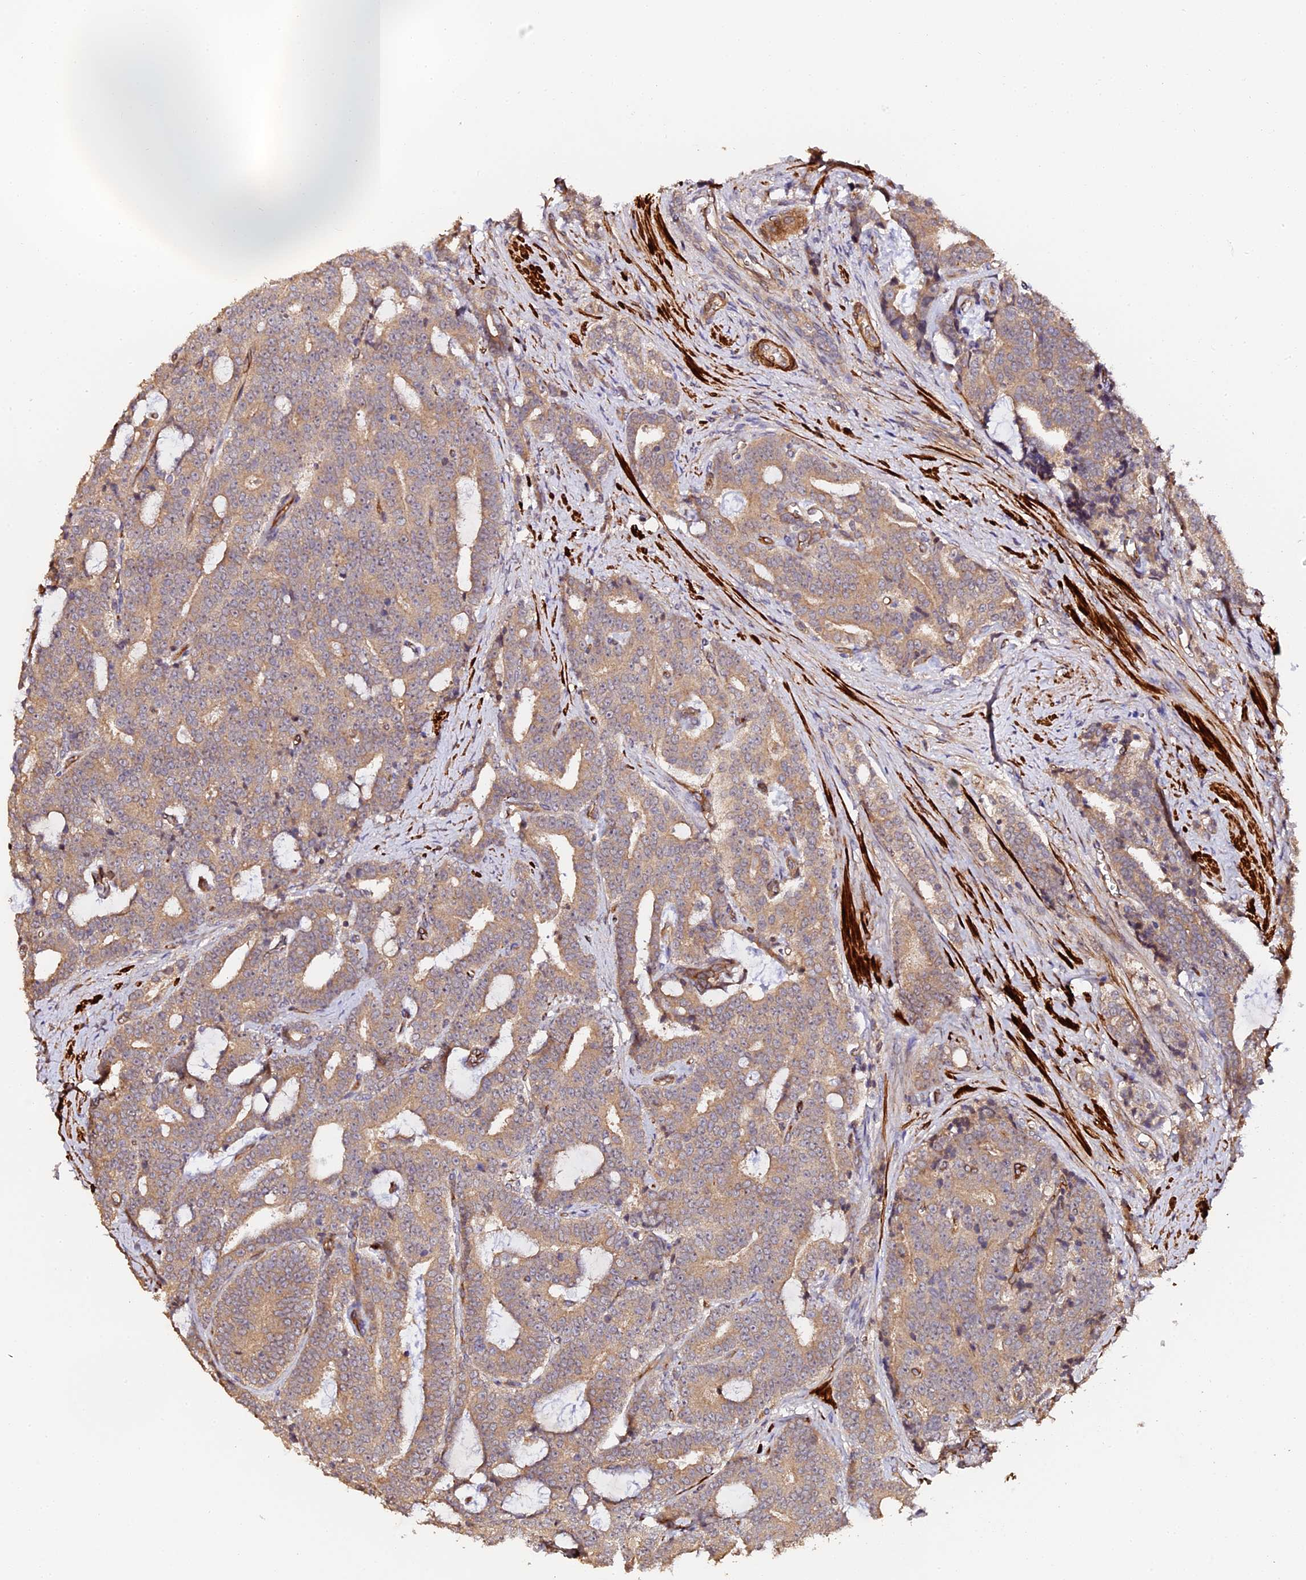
{"staining": {"intensity": "moderate", "quantity": ">75%", "location": "cytoplasmic/membranous"}, "tissue": "prostate cancer", "cell_type": "Tumor cells", "image_type": "cancer", "snomed": [{"axis": "morphology", "description": "Adenocarcinoma, High grade"}, {"axis": "topography", "description": "Prostate and seminal vesicle, NOS"}], "caption": "Human prostate cancer stained for a protein (brown) displays moderate cytoplasmic/membranous positive positivity in approximately >75% of tumor cells.", "gene": "TDO2", "patient": {"sex": "male", "age": 67}}